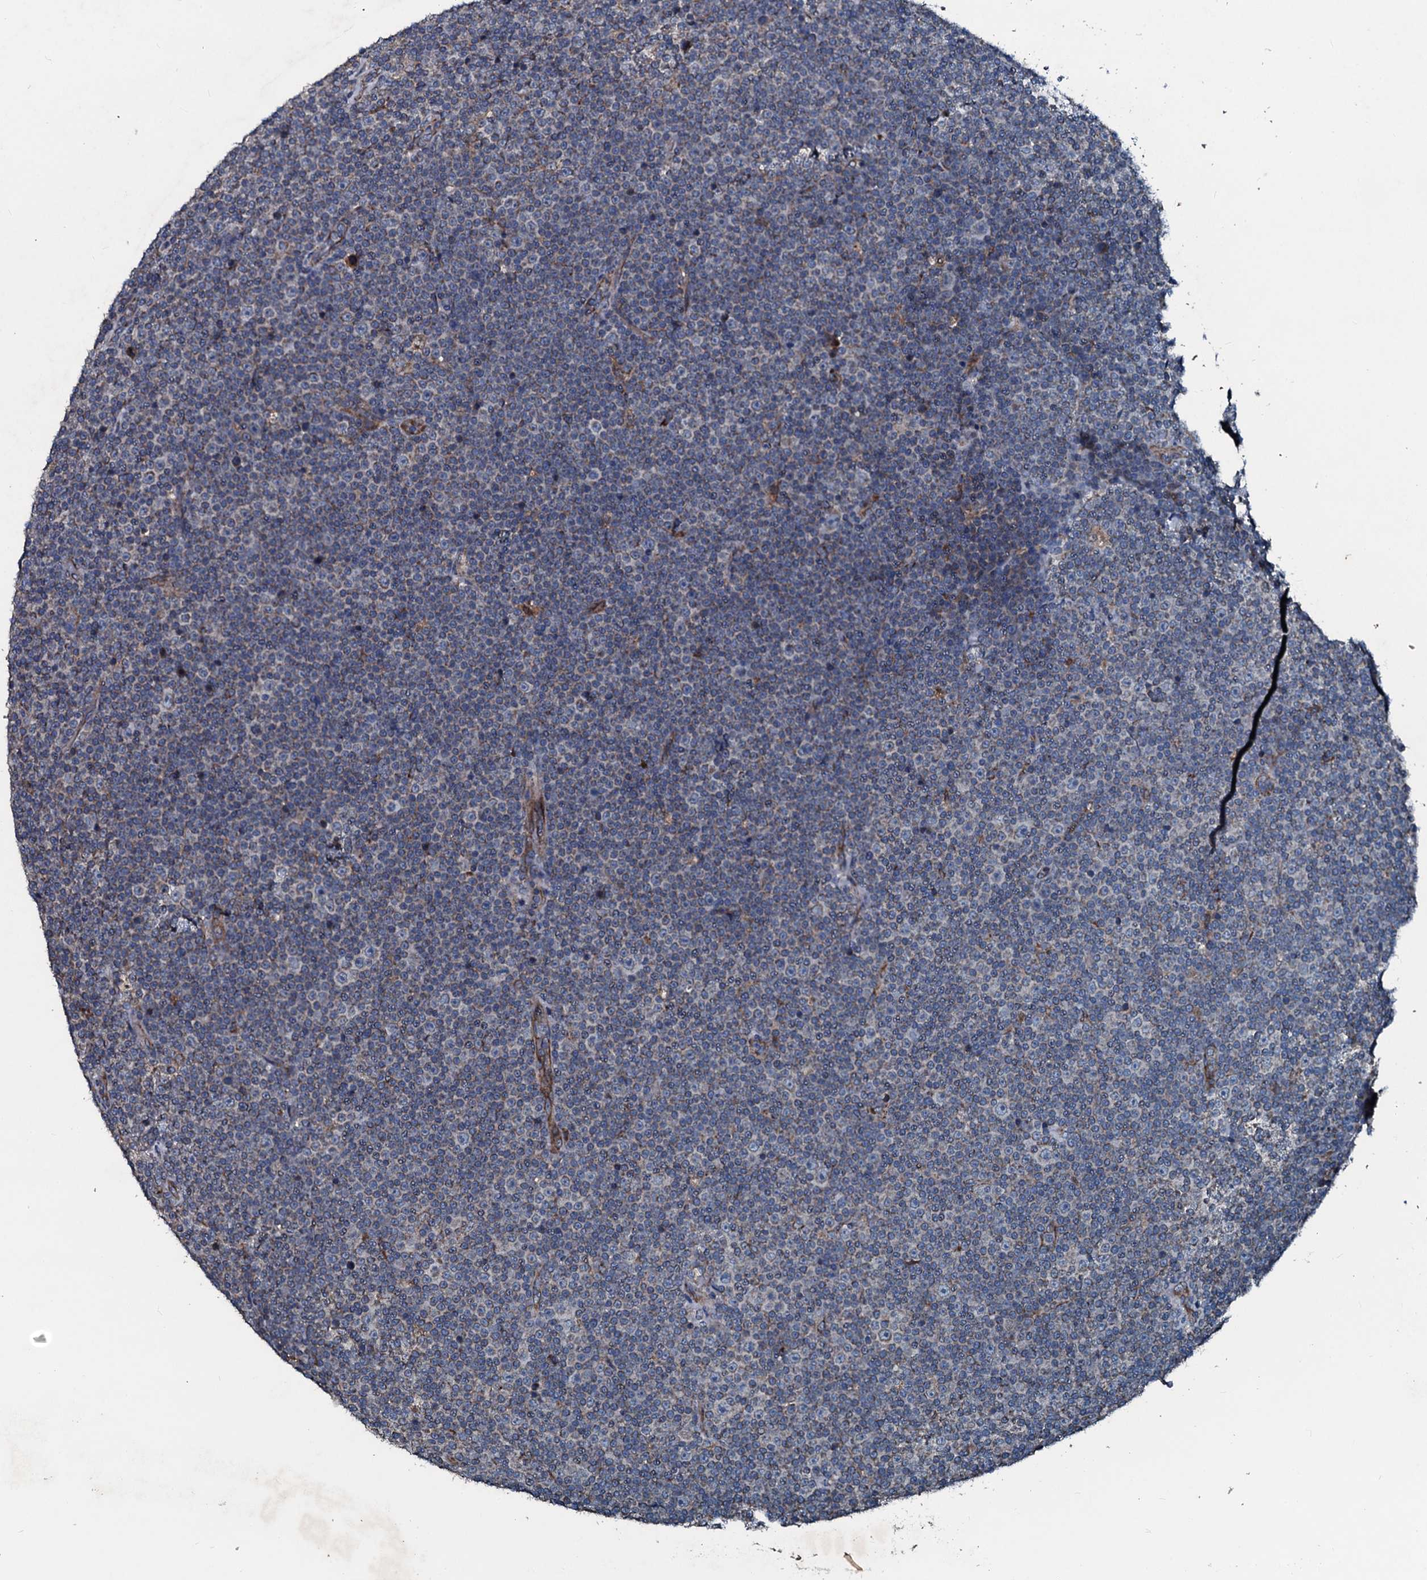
{"staining": {"intensity": "negative", "quantity": "none", "location": "none"}, "tissue": "lymphoma", "cell_type": "Tumor cells", "image_type": "cancer", "snomed": [{"axis": "morphology", "description": "Malignant lymphoma, non-Hodgkin's type, Low grade"}, {"axis": "topography", "description": "Lymph node"}], "caption": "DAB immunohistochemical staining of low-grade malignant lymphoma, non-Hodgkin's type displays no significant staining in tumor cells. The staining was performed using DAB (3,3'-diaminobenzidine) to visualize the protein expression in brown, while the nuclei were stained in blue with hematoxylin (Magnification: 20x).", "gene": "ACSS3", "patient": {"sex": "female", "age": 67}}